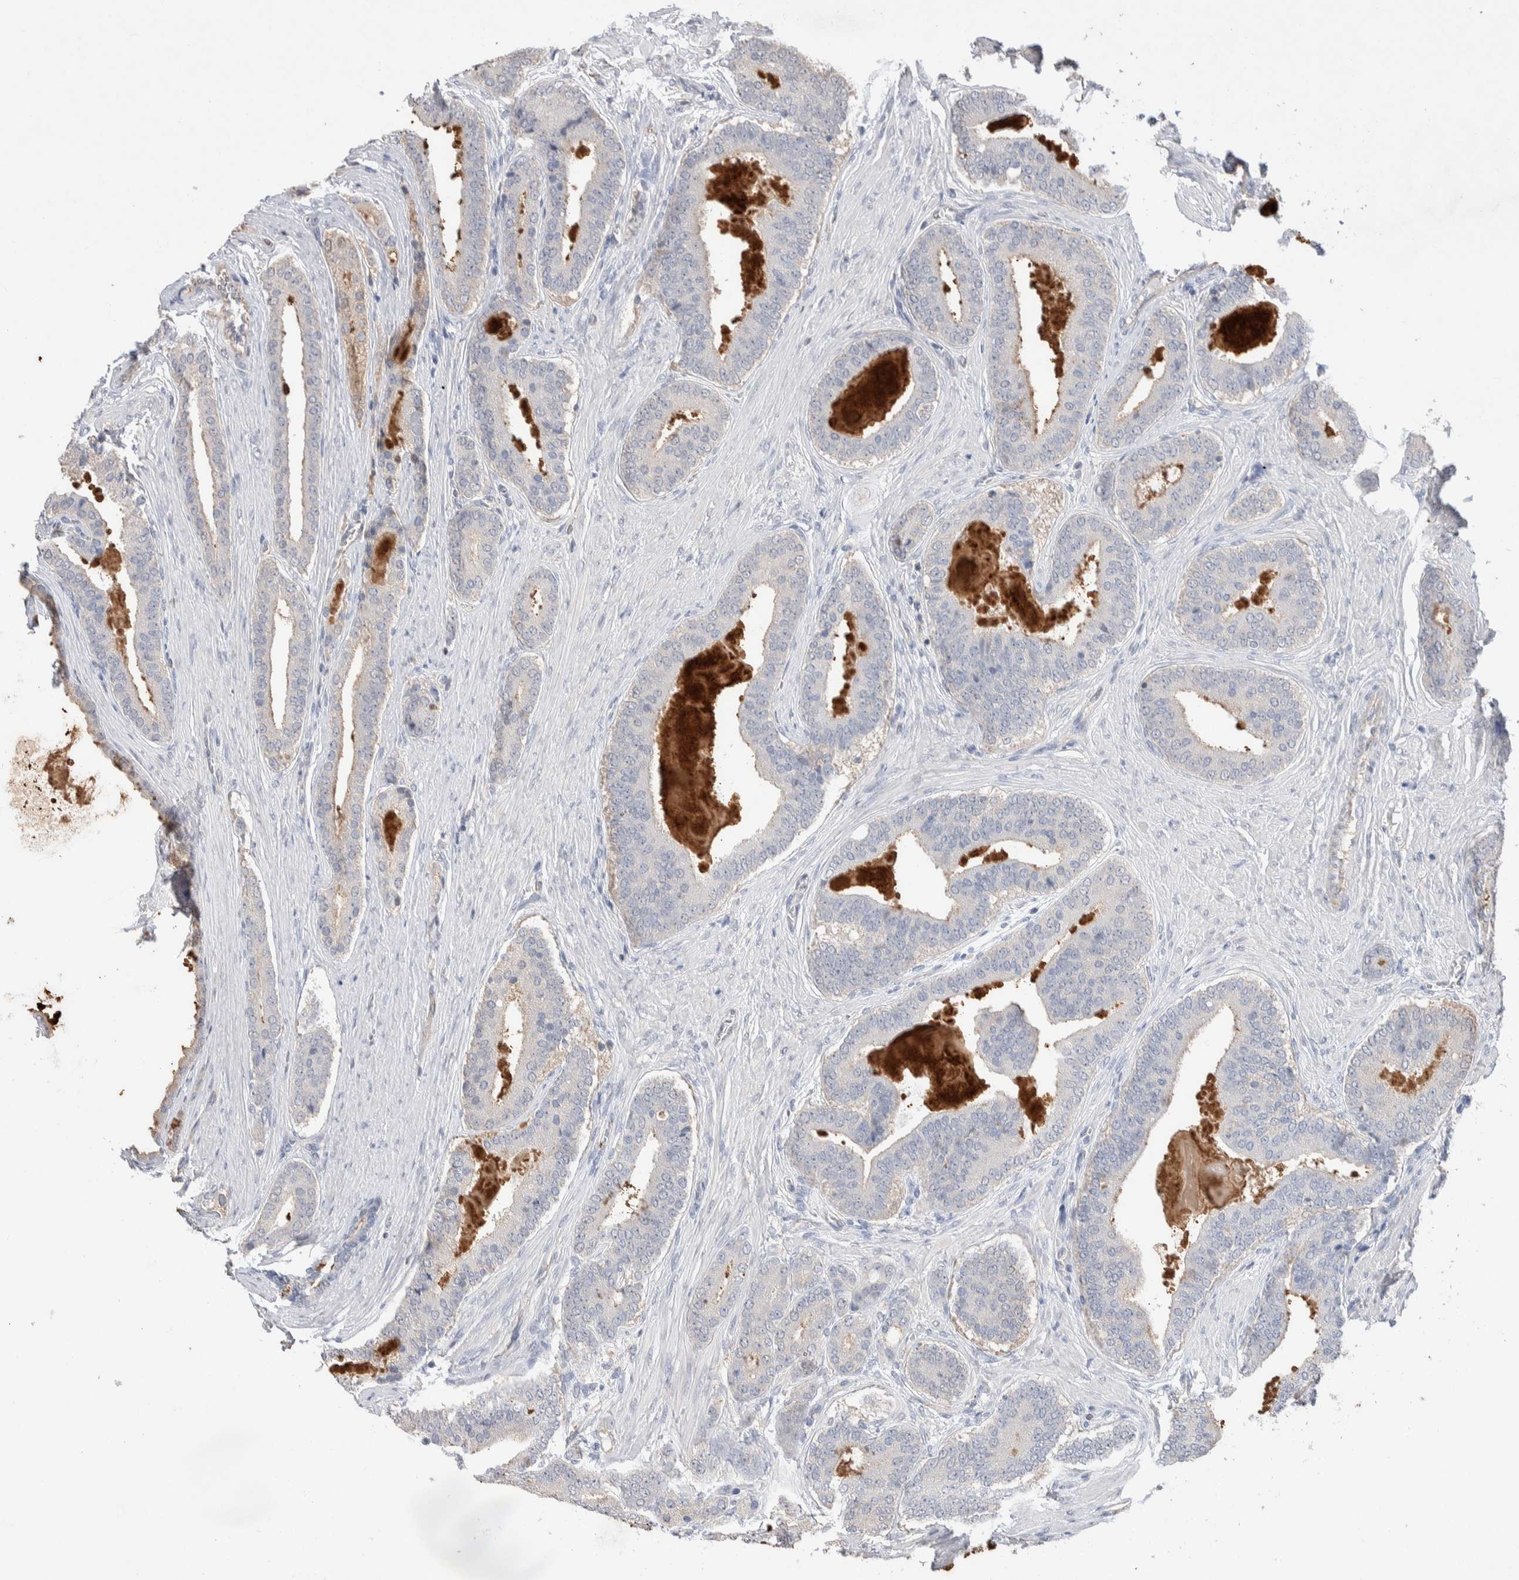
{"staining": {"intensity": "negative", "quantity": "none", "location": "none"}, "tissue": "prostate cancer", "cell_type": "Tumor cells", "image_type": "cancer", "snomed": [{"axis": "morphology", "description": "Adenocarcinoma, High grade"}, {"axis": "topography", "description": "Prostate"}], "caption": "The IHC micrograph has no significant positivity in tumor cells of high-grade adenocarcinoma (prostate) tissue.", "gene": "FFAR2", "patient": {"sex": "male", "age": 60}}